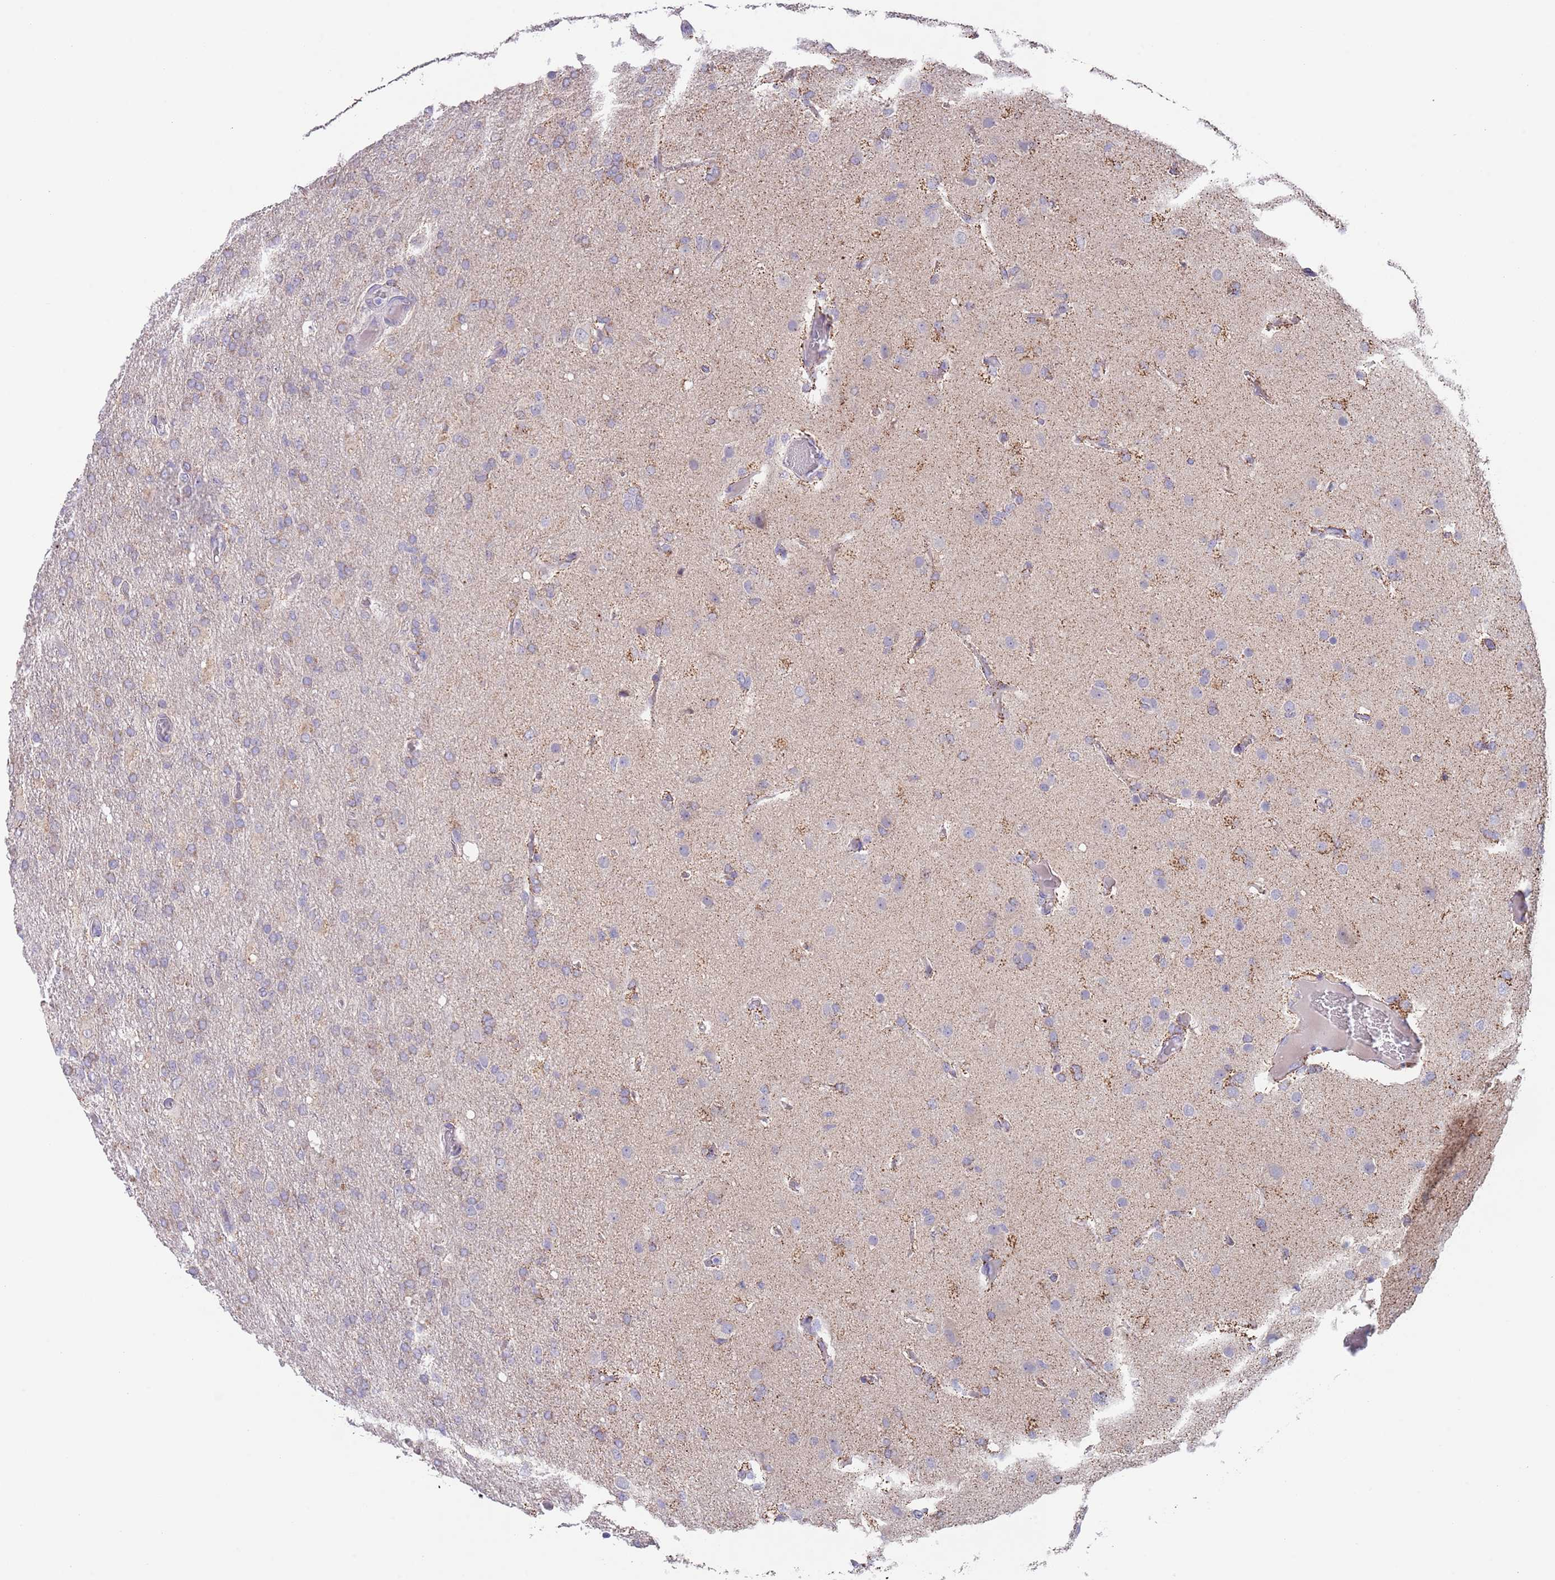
{"staining": {"intensity": "weak", "quantity": "<25%", "location": "cytoplasmic/membranous"}, "tissue": "glioma", "cell_type": "Tumor cells", "image_type": "cancer", "snomed": [{"axis": "morphology", "description": "Glioma, malignant, High grade"}, {"axis": "topography", "description": "Brain"}], "caption": "This is an immunohistochemistry micrograph of human glioma. There is no staining in tumor cells.", "gene": "SPIRE2", "patient": {"sex": "female", "age": 74}}